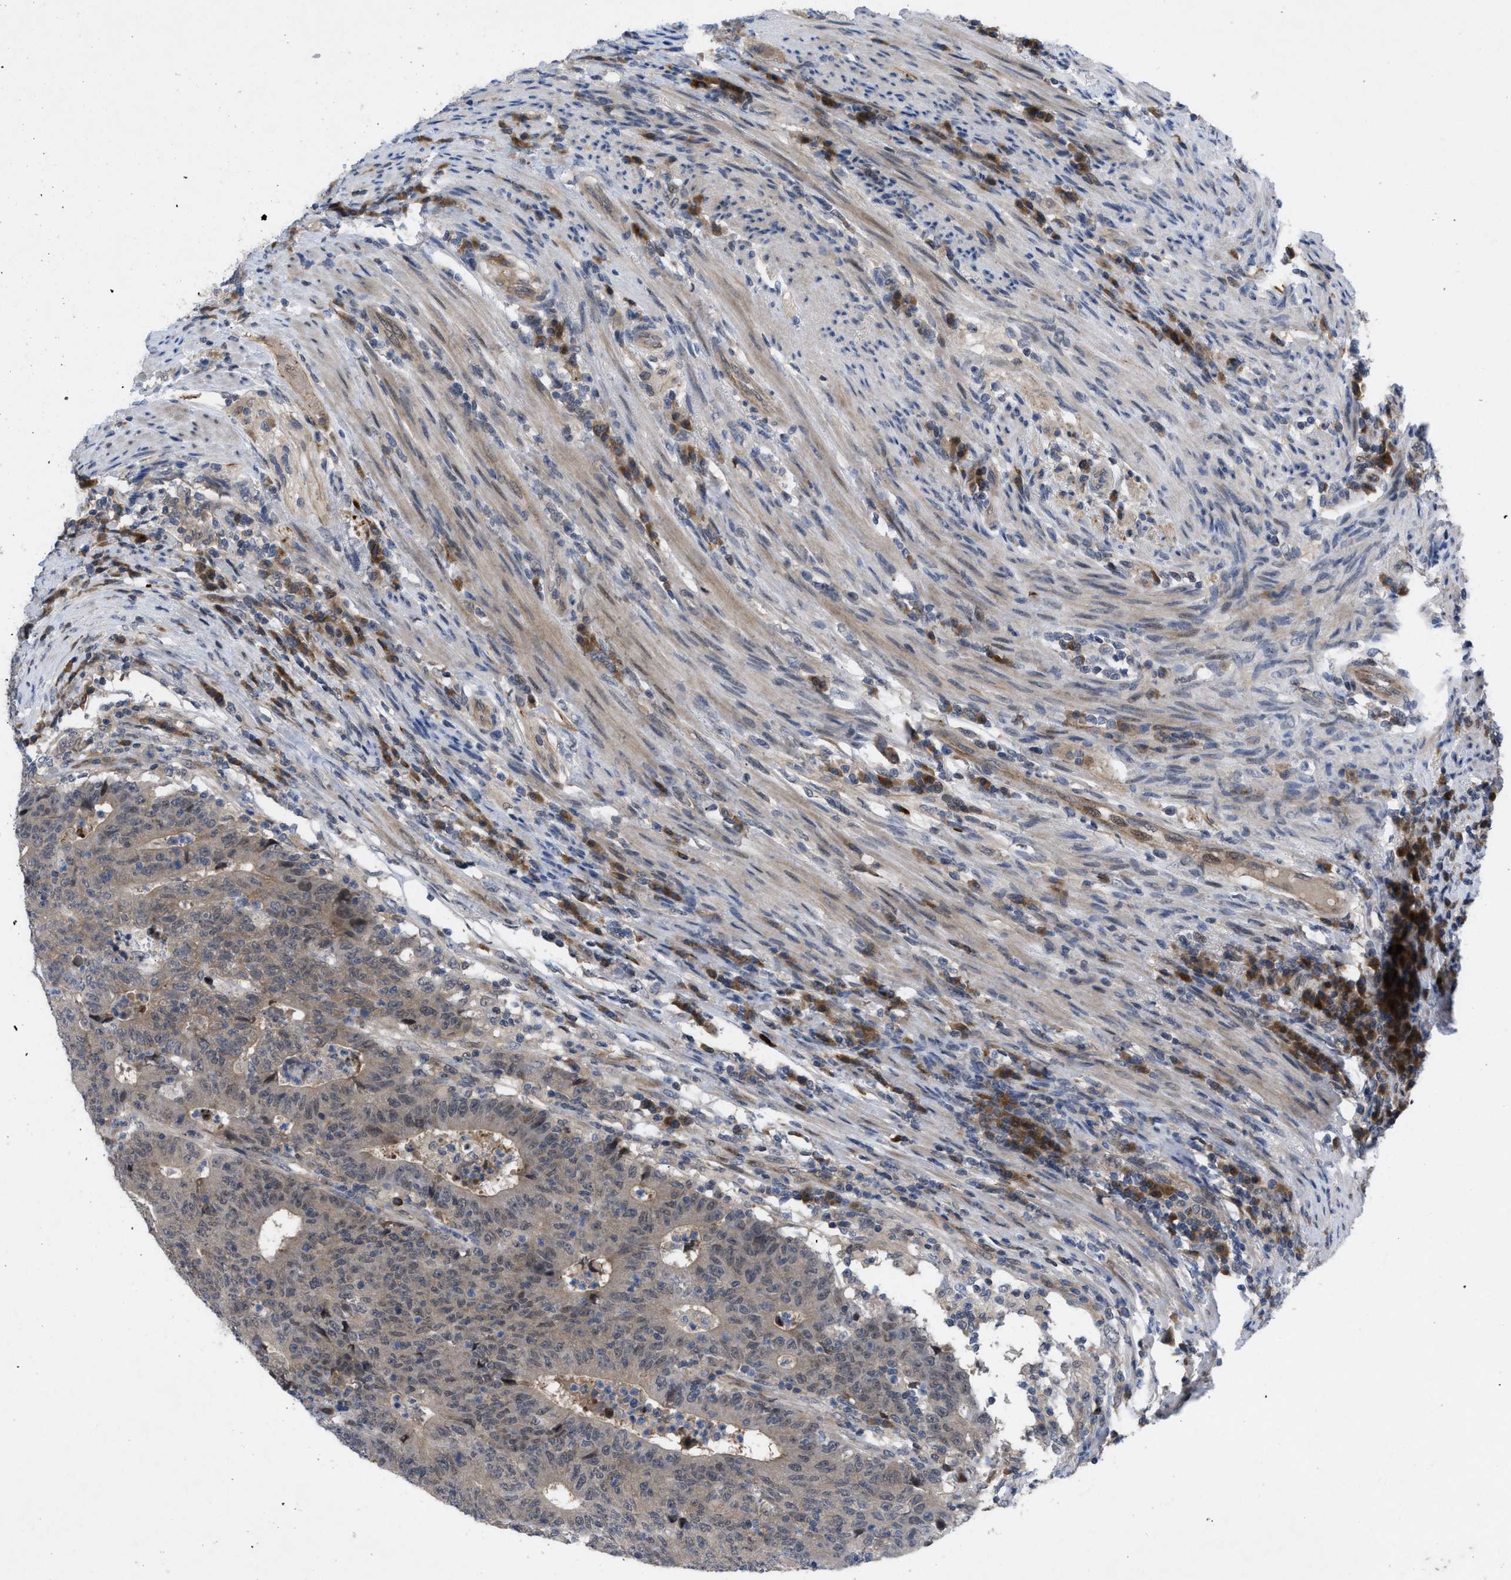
{"staining": {"intensity": "weak", "quantity": ">75%", "location": "cytoplasmic/membranous"}, "tissue": "colorectal cancer", "cell_type": "Tumor cells", "image_type": "cancer", "snomed": [{"axis": "morphology", "description": "Normal tissue, NOS"}, {"axis": "morphology", "description": "Adenocarcinoma, NOS"}, {"axis": "topography", "description": "Colon"}], "caption": "Adenocarcinoma (colorectal) tissue demonstrates weak cytoplasmic/membranous expression in approximately >75% of tumor cells, visualized by immunohistochemistry. (Brightfield microscopy of DAB IHC at high magnification).", "gene": "IL17RE", "patient": {"sex": "female", "age": 75}}